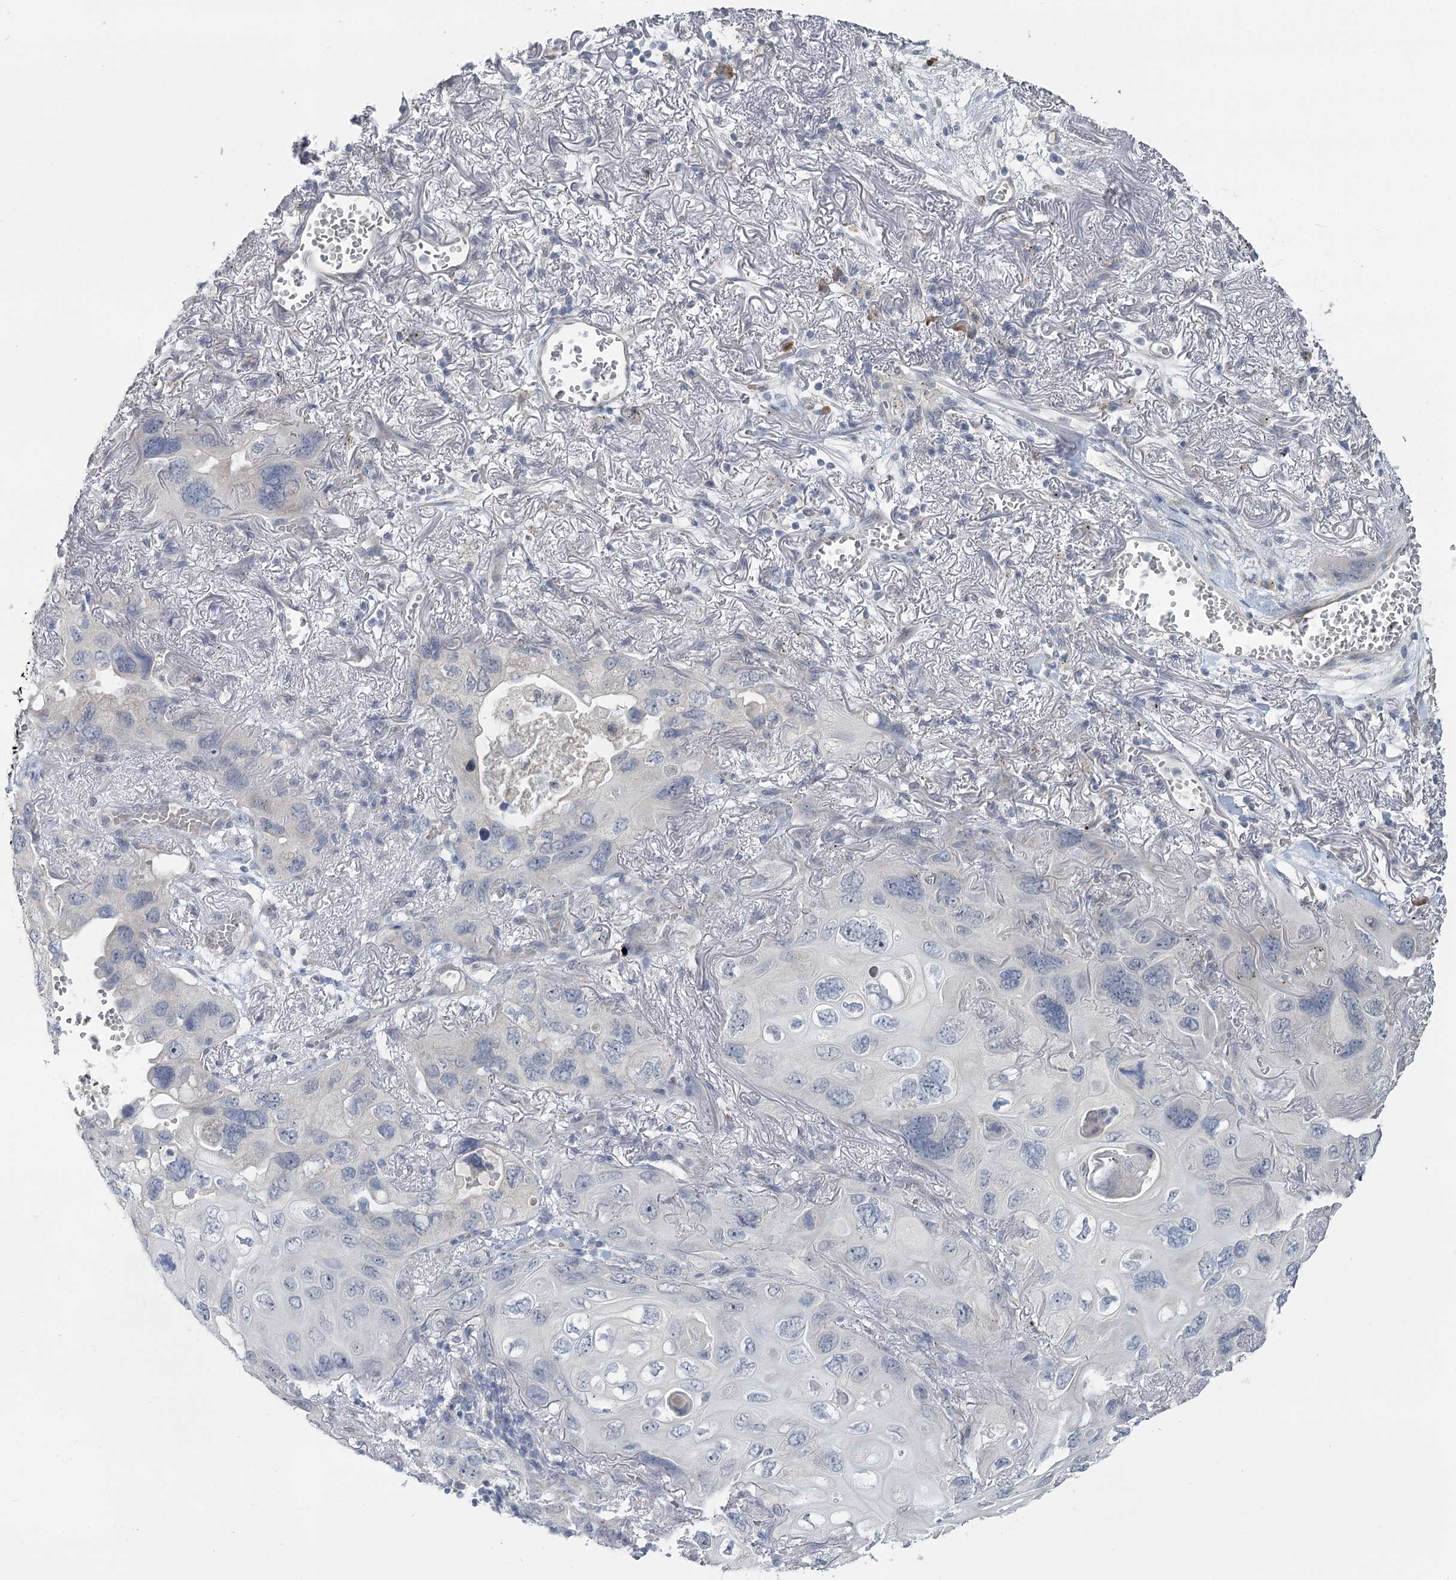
{"staining": {"intensity": "negative", "quantity": "none", "location": "none"}, "tissue": "lung cancer", "cell_type": "Tumor cells", "image_type": "cancer", "snomed": [{"axis": "morphology", "description": "Squamous cell carcinoma, NOS"}, {"axis": "topography", "description": "Lung"}], "caption": "Photomicrograph shows no significant protein positivity in tumor cells of squamous cell carcinoma (lung).", "gene": "SLC9A3", "patient": {"sex": "female", "age": 73}}